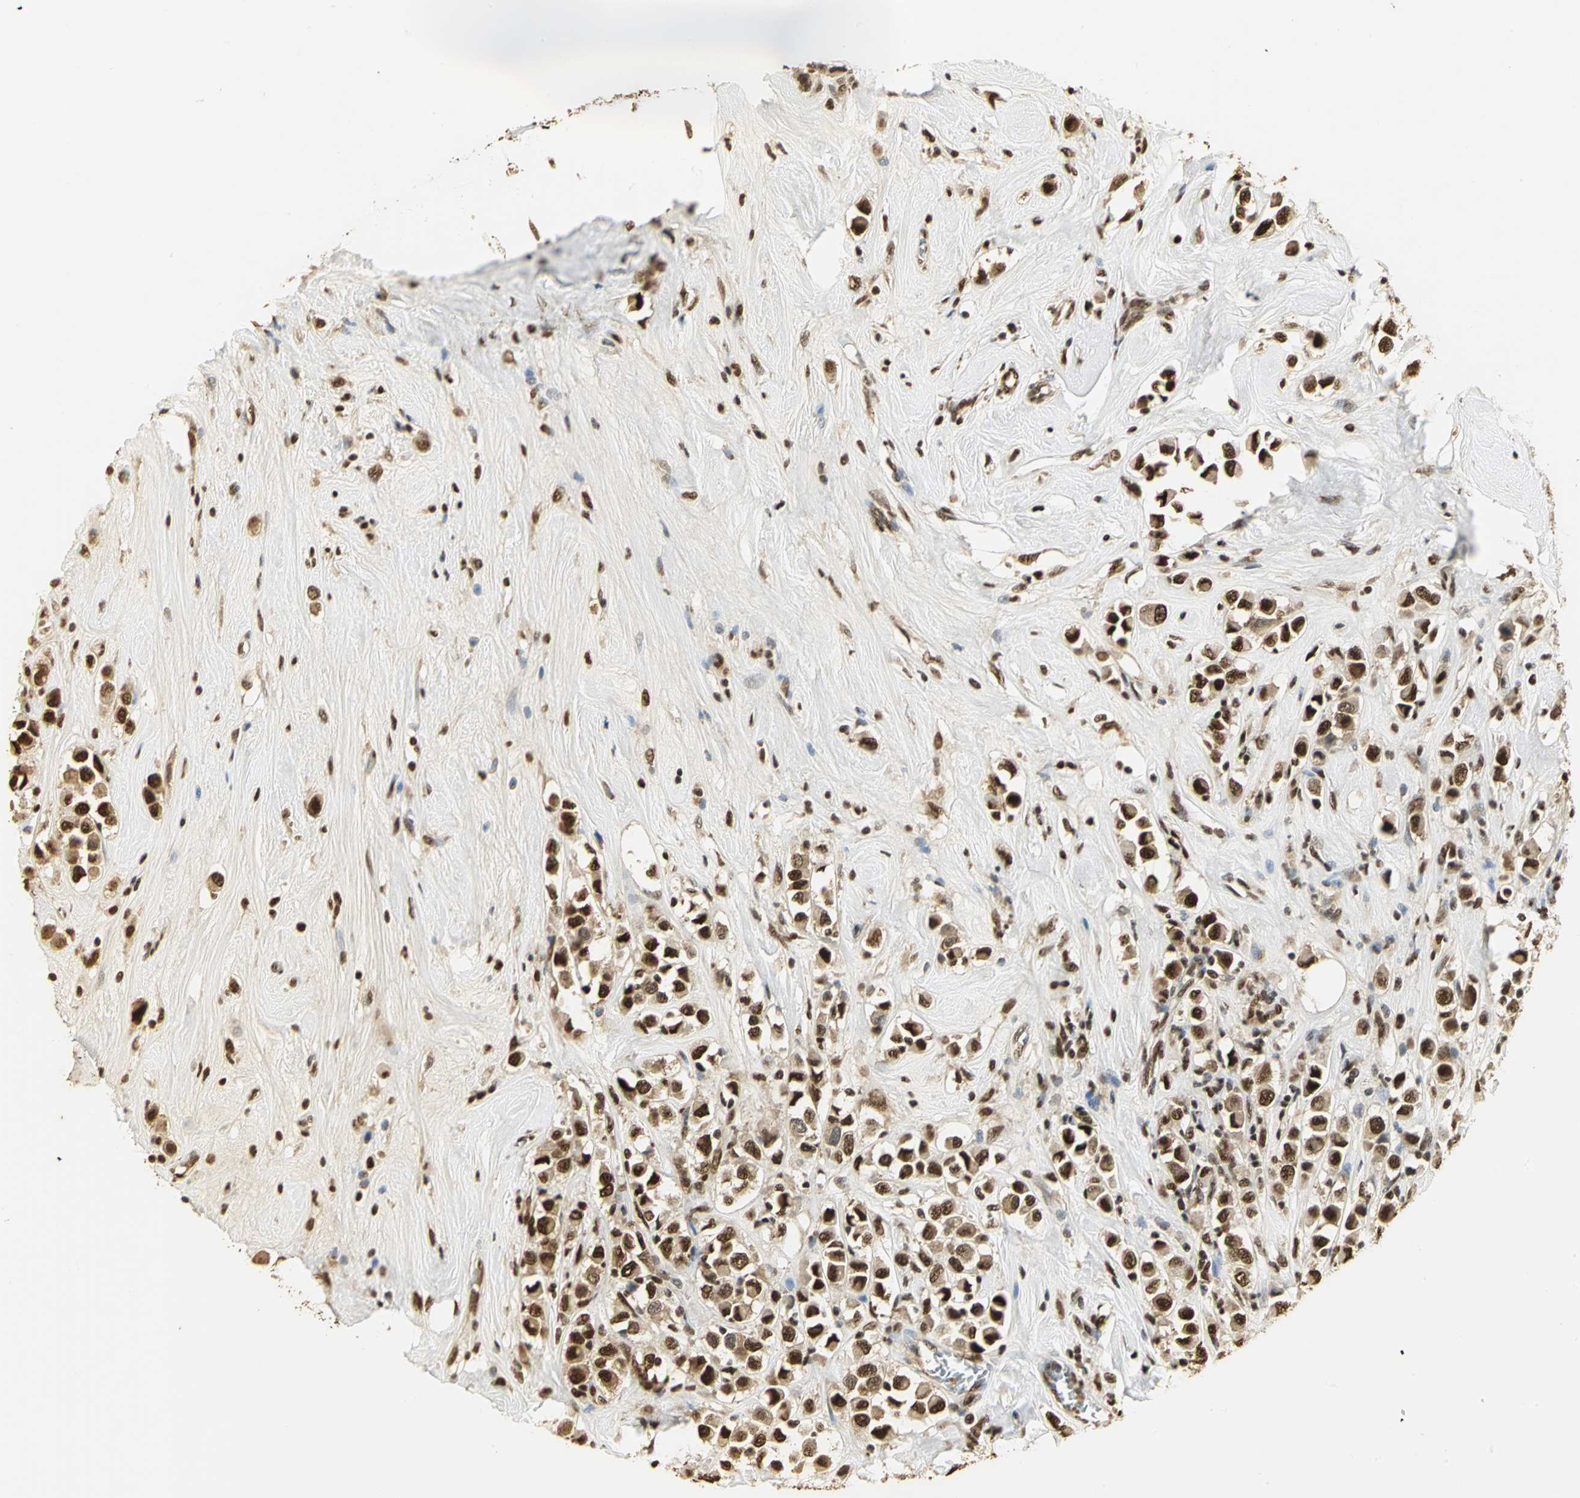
{"staining": {"intensity": "strong", "quantity": ">75%", "location": "cytoplasmic/membranous,nuclear"}, "tissue": "breast cancer", "cell_type": "Tumor cells", "image_type": "cancer", "snomed": [{"axis": "morphology", "description": "Duct carcinoma"}, {"axis": "topography", "description": "Breast"}], "caption": "Breast cancer stained for a protein (brown) displays strong cytoplasmic/membranous and nuclear positive positivity in about >75% of tumor cells.", "gene": "SET", "patient": {"sex": "female", "age": 61}}